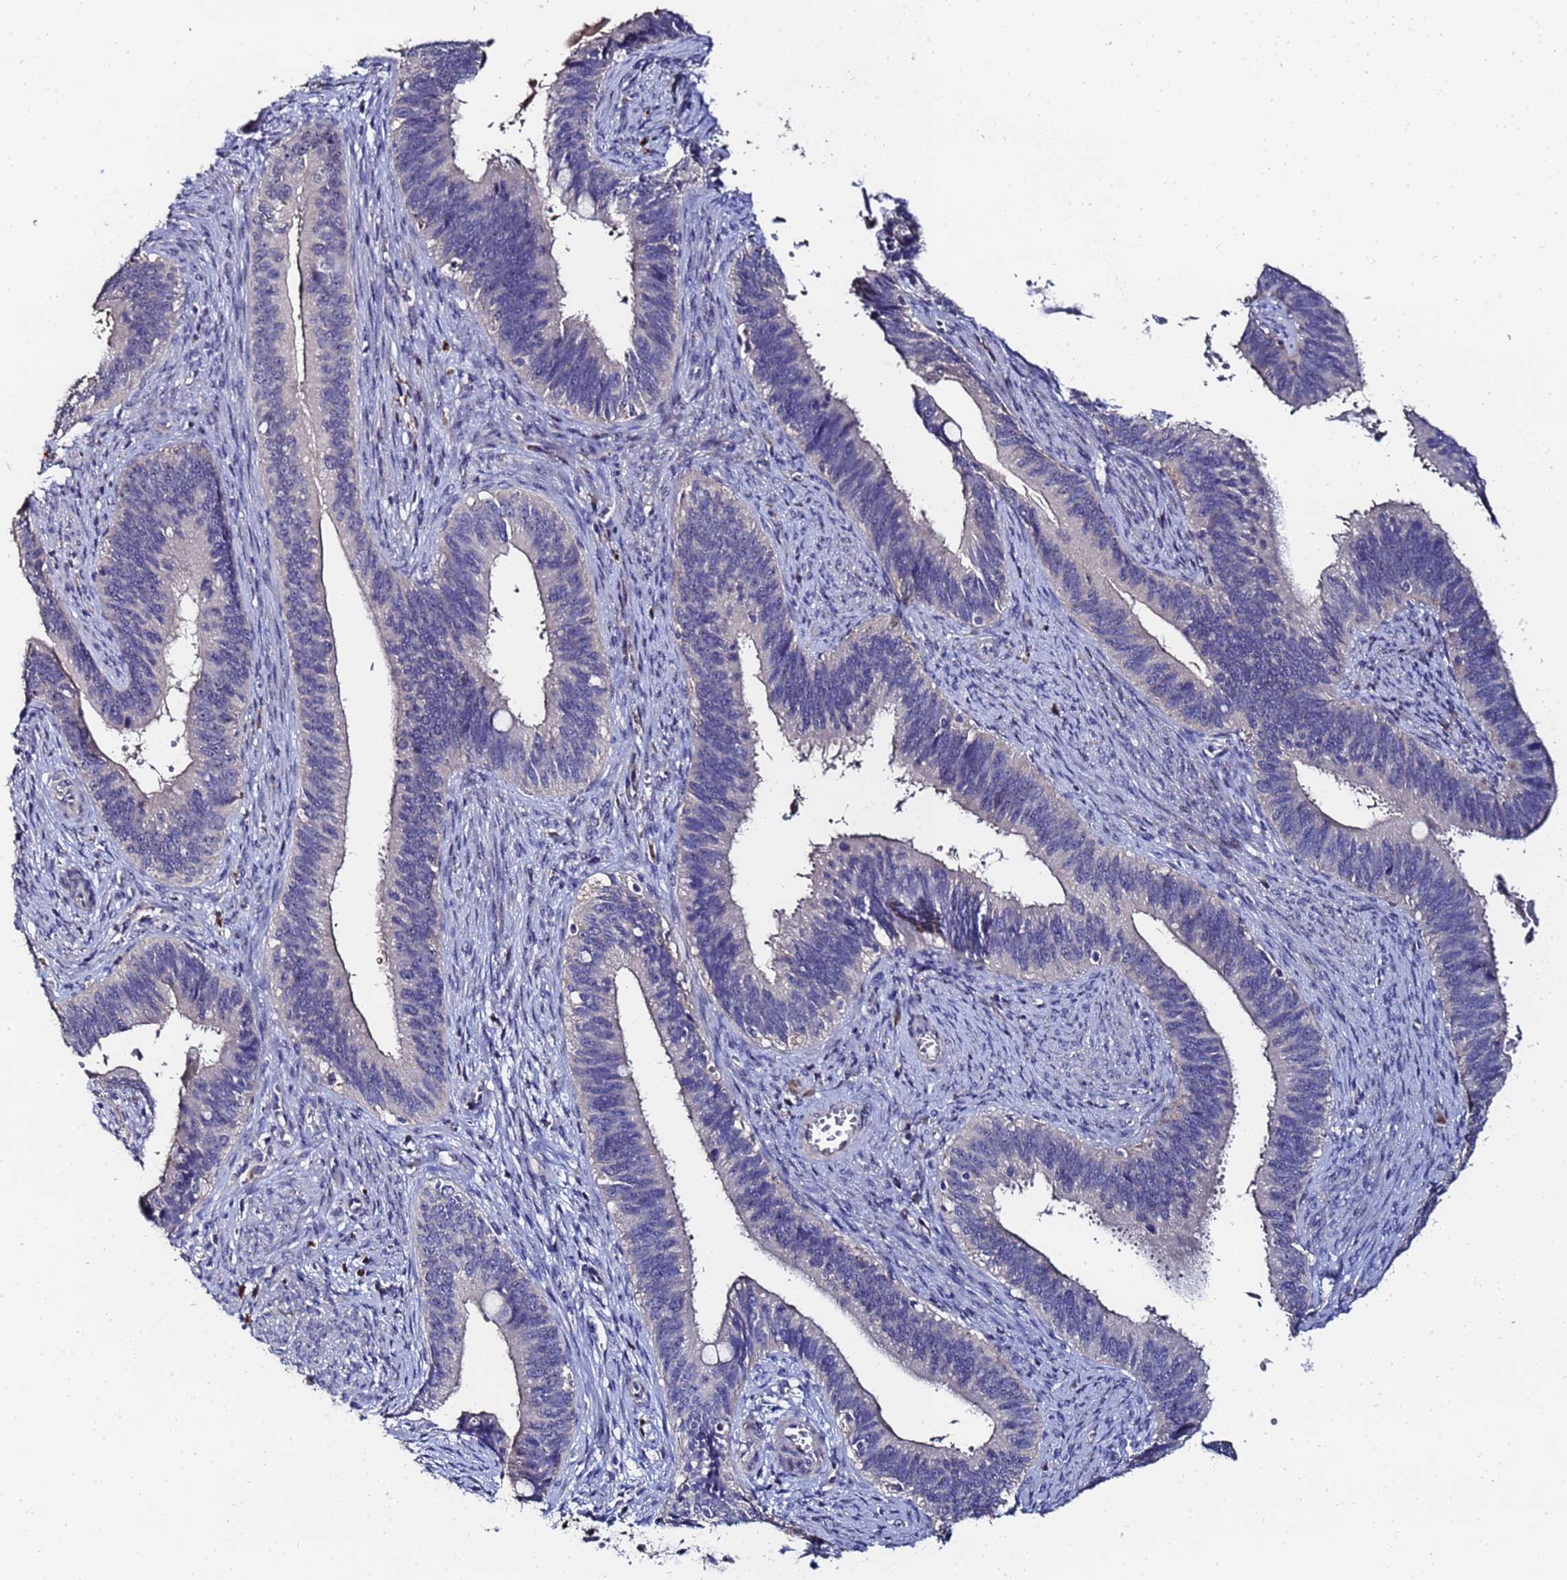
{"staining": {"intensity": "weak", "quantity": "<25%", "location": "cytoplasmic/membranous"}, "tissue": "cervical cancer", "cell_type": "Tumor cells", "image_type": "cancer", "snomed": [{"axis": "morphology", "description": "Adenocarcinoma, NOS"}, {"axis": "topography", "description": "Cervix"}], "caption": "DAB immunohistochemical staining of human cervical cancer demonstrates no significant expression in tumor cells. (Stains: DAB immunohistochemistry with hematoxylin counter stain, Microscopy: brightfield microscopy at high magnification).", "gene": "TCP10L", "patient": {"sex": "female", "age": 42}}